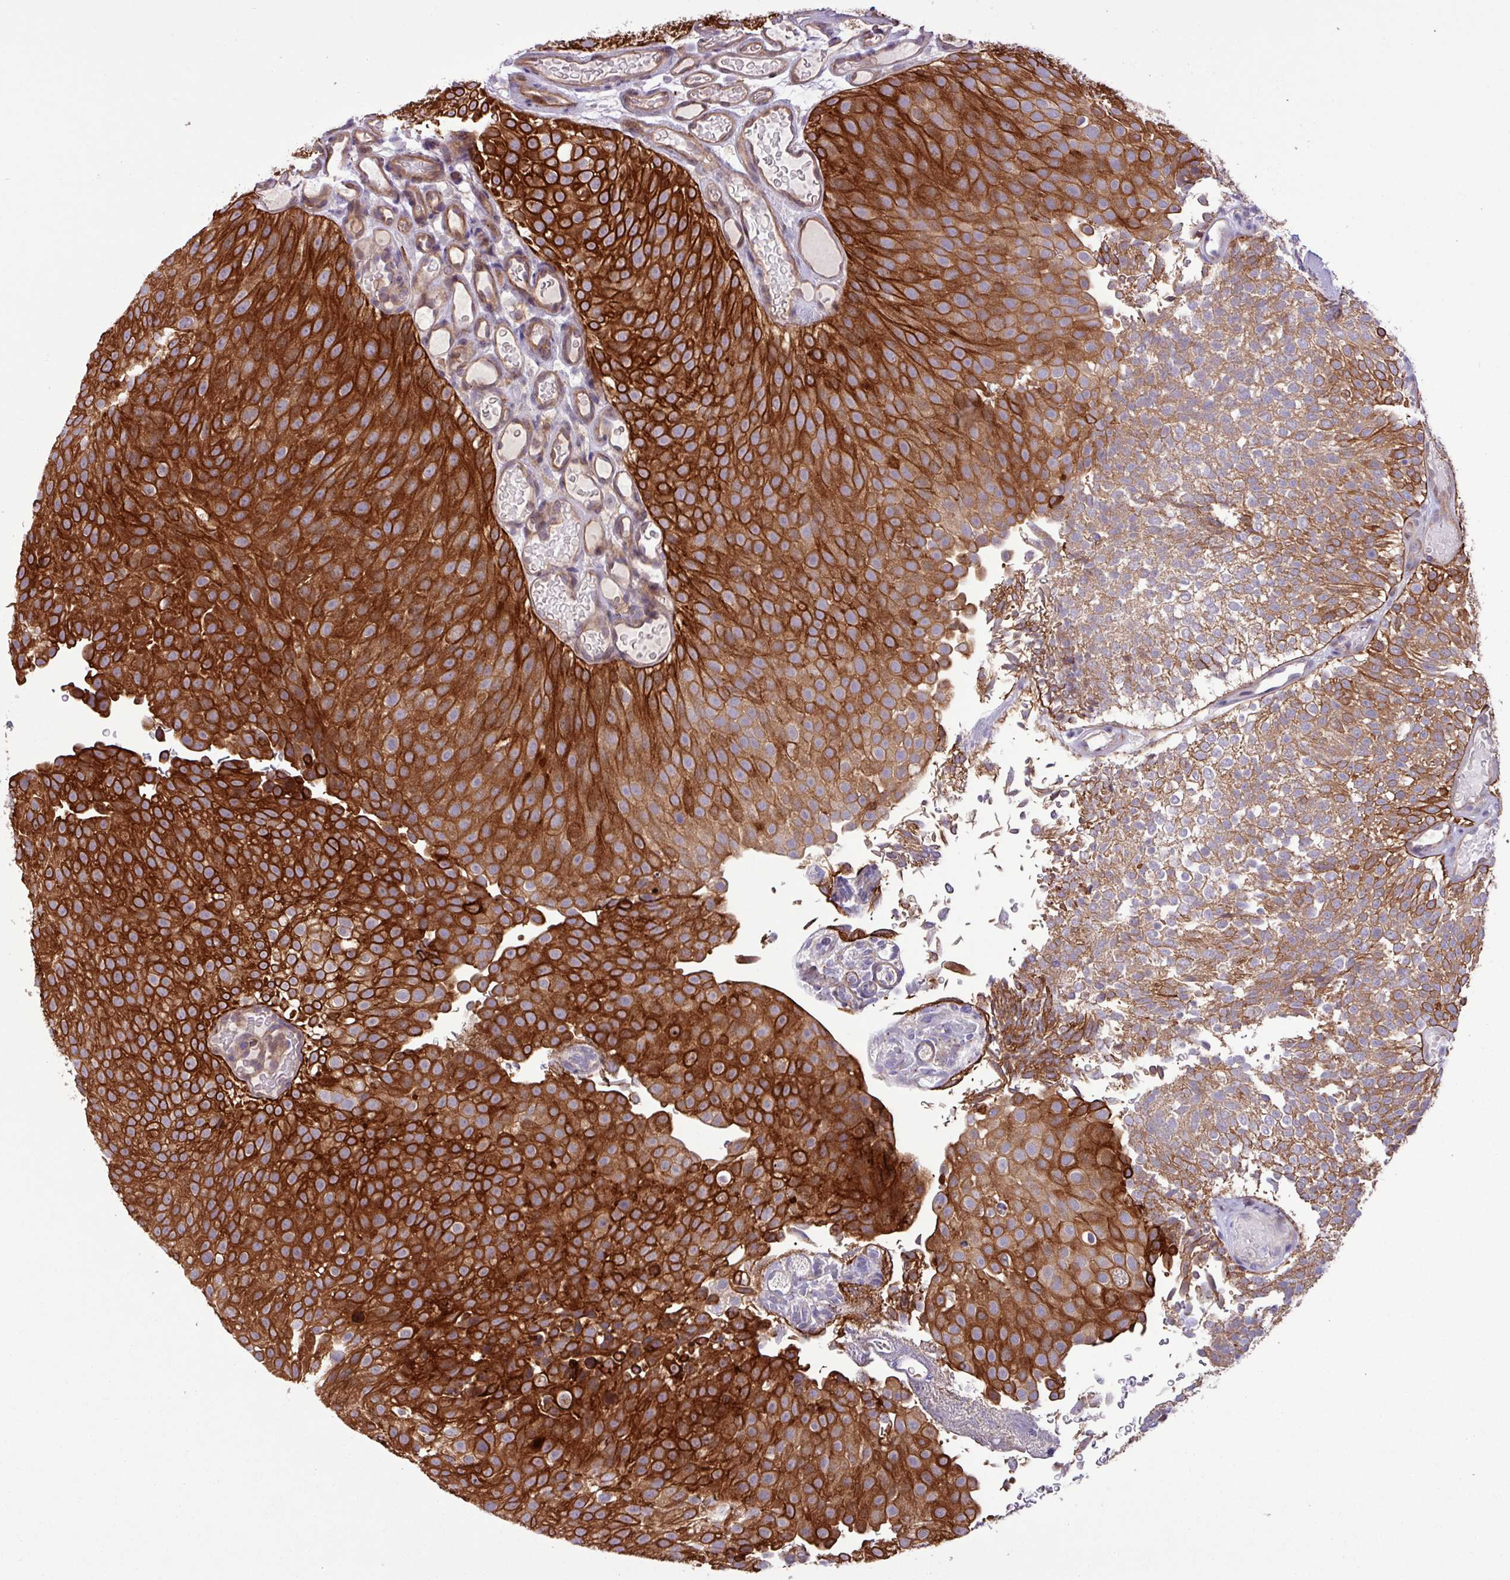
{"staining": {"intensity": "strong", "quantity": ">75%", "location": "cytoplasmic/membranous"}, "tissue": "urothelial cancer", "cell_type": "Tumor cells", "image_type": "cancer", "snomed": [{"axis": "morphology", "description": "Urothelial carcinoma, Low grade"}, {"axis": "topography", "description": "Urinary bladder"}], "caption": "Urothelial cancer stained for a protein demonstrates strong cytoplasmic/membranous positivity in tumor cells.", "gene": "CNTRL", "patient": {"sex": "male", "age": 78}}